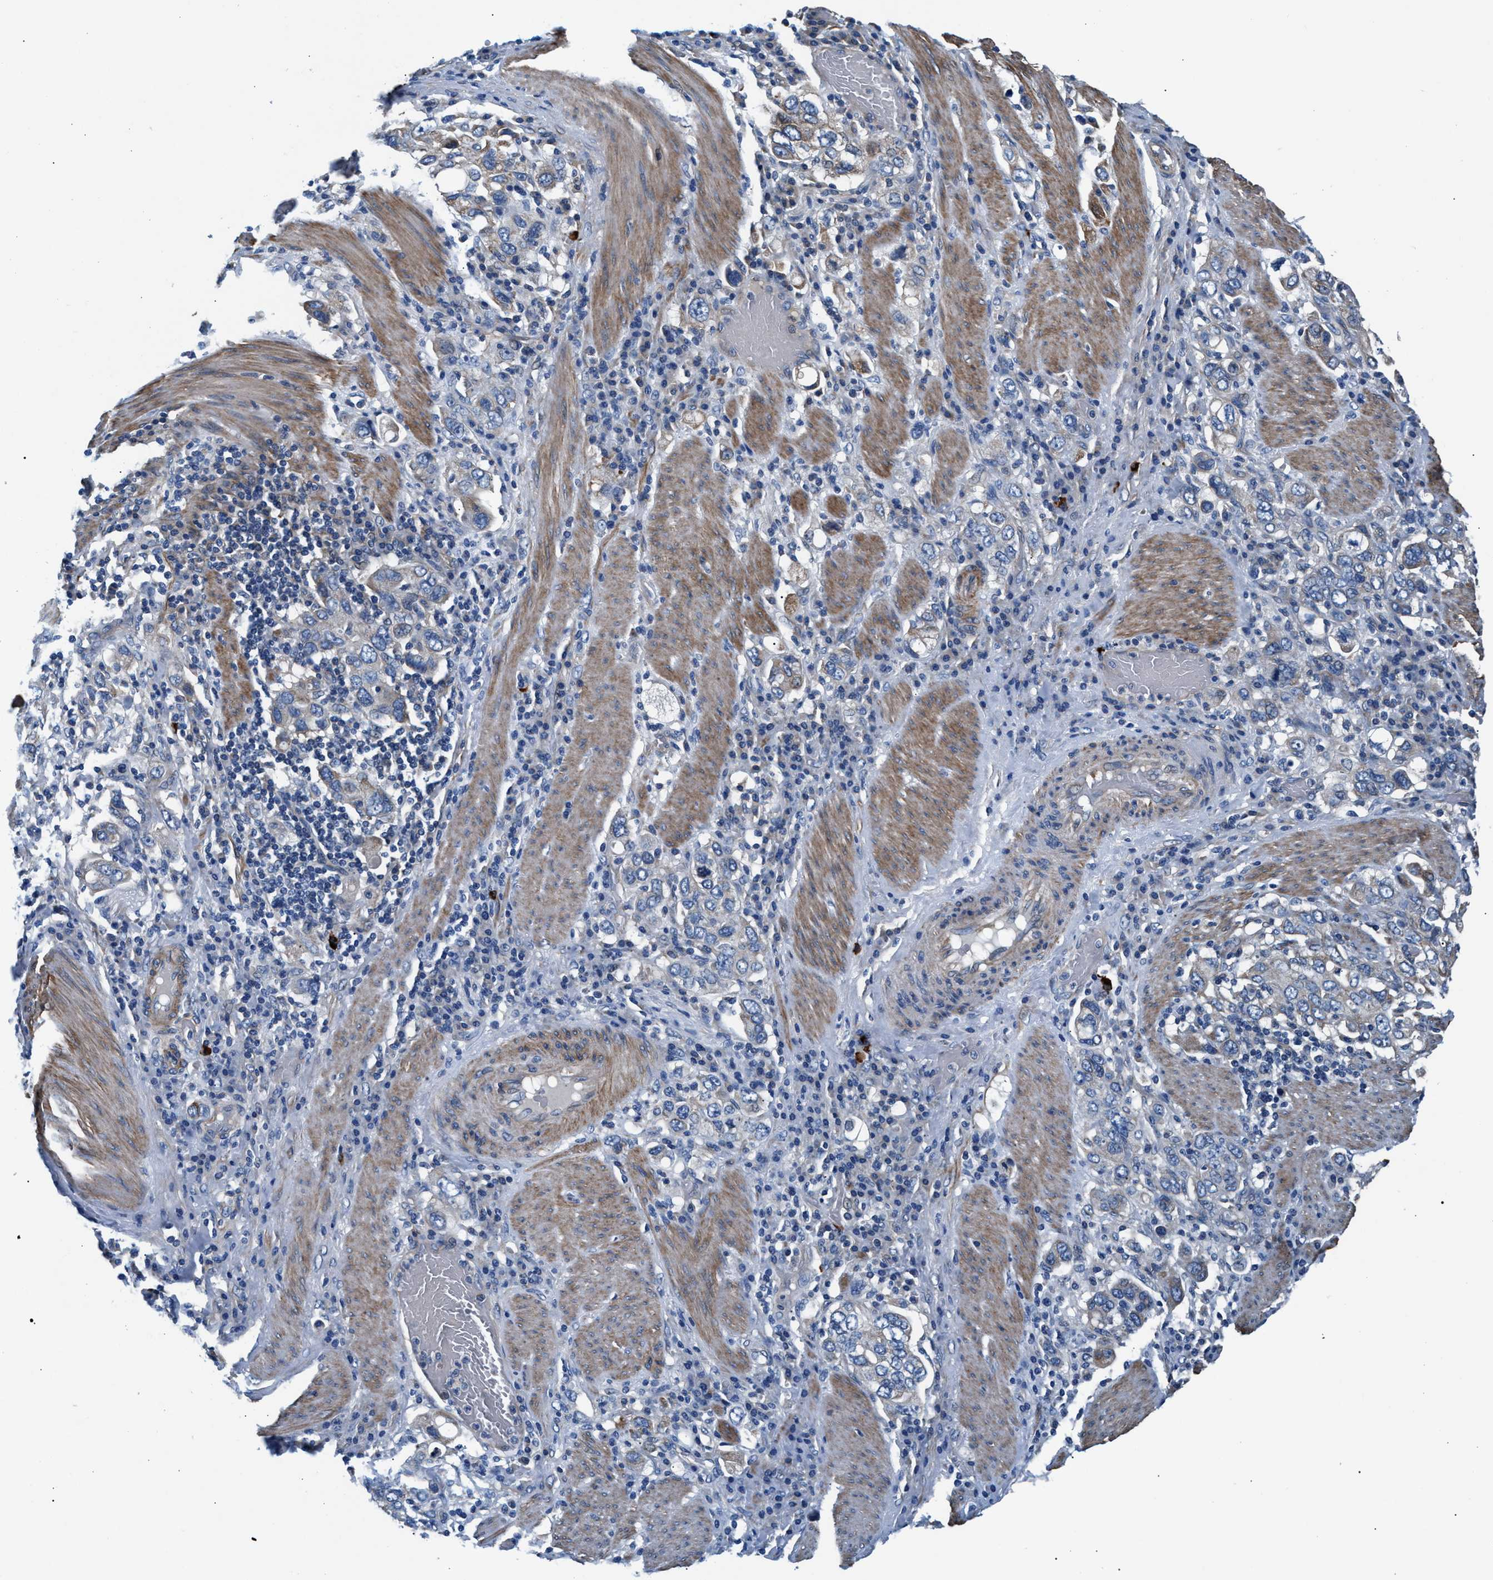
{"staining": {"intensity": "weak", "quantity": "<25%", "location": "cytoplasmic/membranous"}, "tissue": "stomach cancer", "cell_type": "Tumor cells", "image_type": "cancer", "snomed": [{"axis": "morphology", "description": "Adenocarcinoma, NOS"}, {"axis": "topography", "description": "Stomach, upper"}], "caption": "The micrograph reveals no significant staining in tumor cells of stomach cancer (adenocarcinoma). The staining is performed using DAB brown chromogen with nuclei counter-stained in using hematoxylin.", "gene": "CDRT4", "patient": {"sex": "male", "age": 62}}